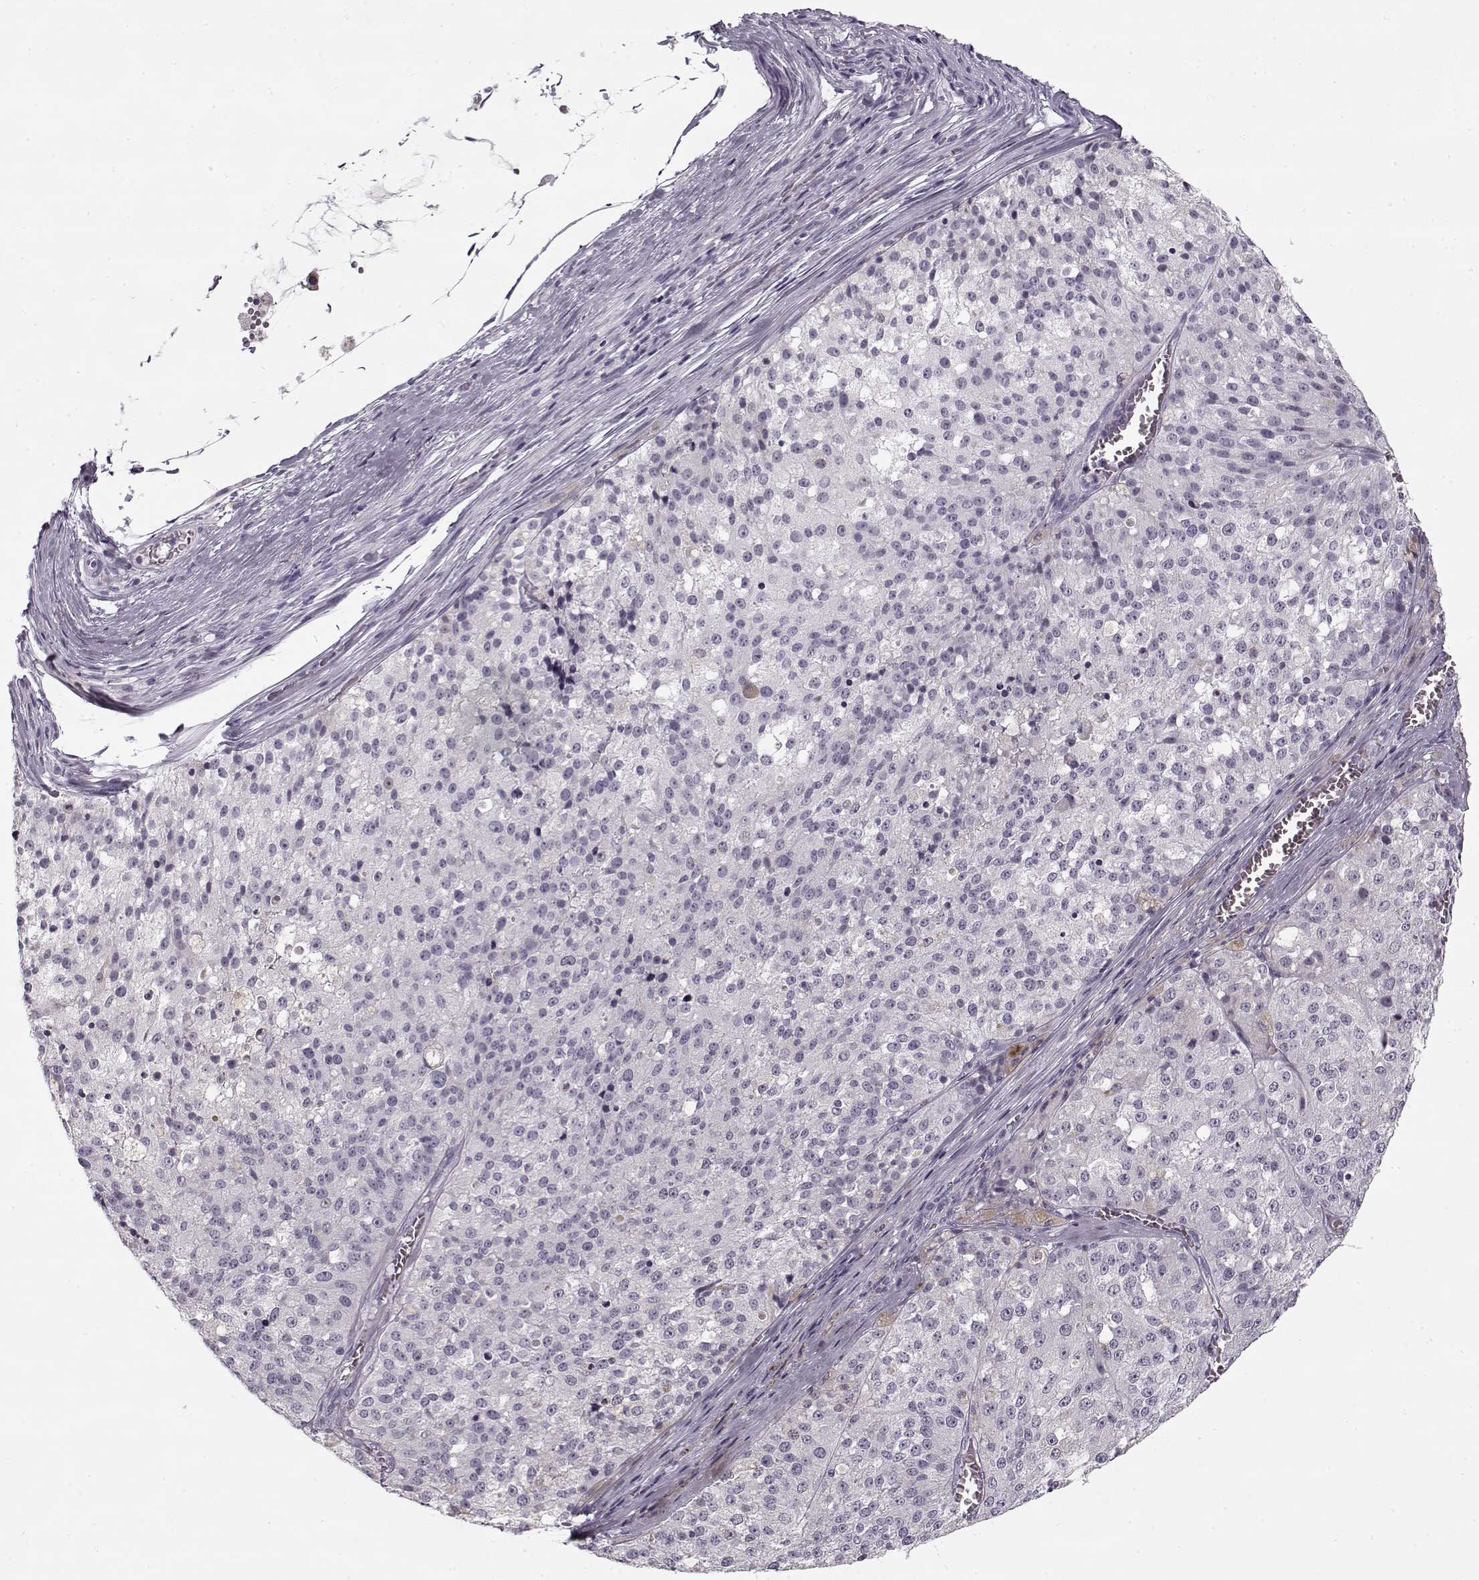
{"staining": {"intensity": "negative", "quantity": "none", "location": "none"}, "tissue": "melanoma", "cell_type": "Tumor cells", "image_type": "cancer", "snomed": [{"axis": "morphology", "description": "Malignant melanoma, Metastatic site"}, {"axis": "topography", "description": "Lymph node"}], "caption": "IHC of melanoma reveals no staining in tumor cells.", "gene": "PNMT", "patient": {"sex": "female", "age": 64}}